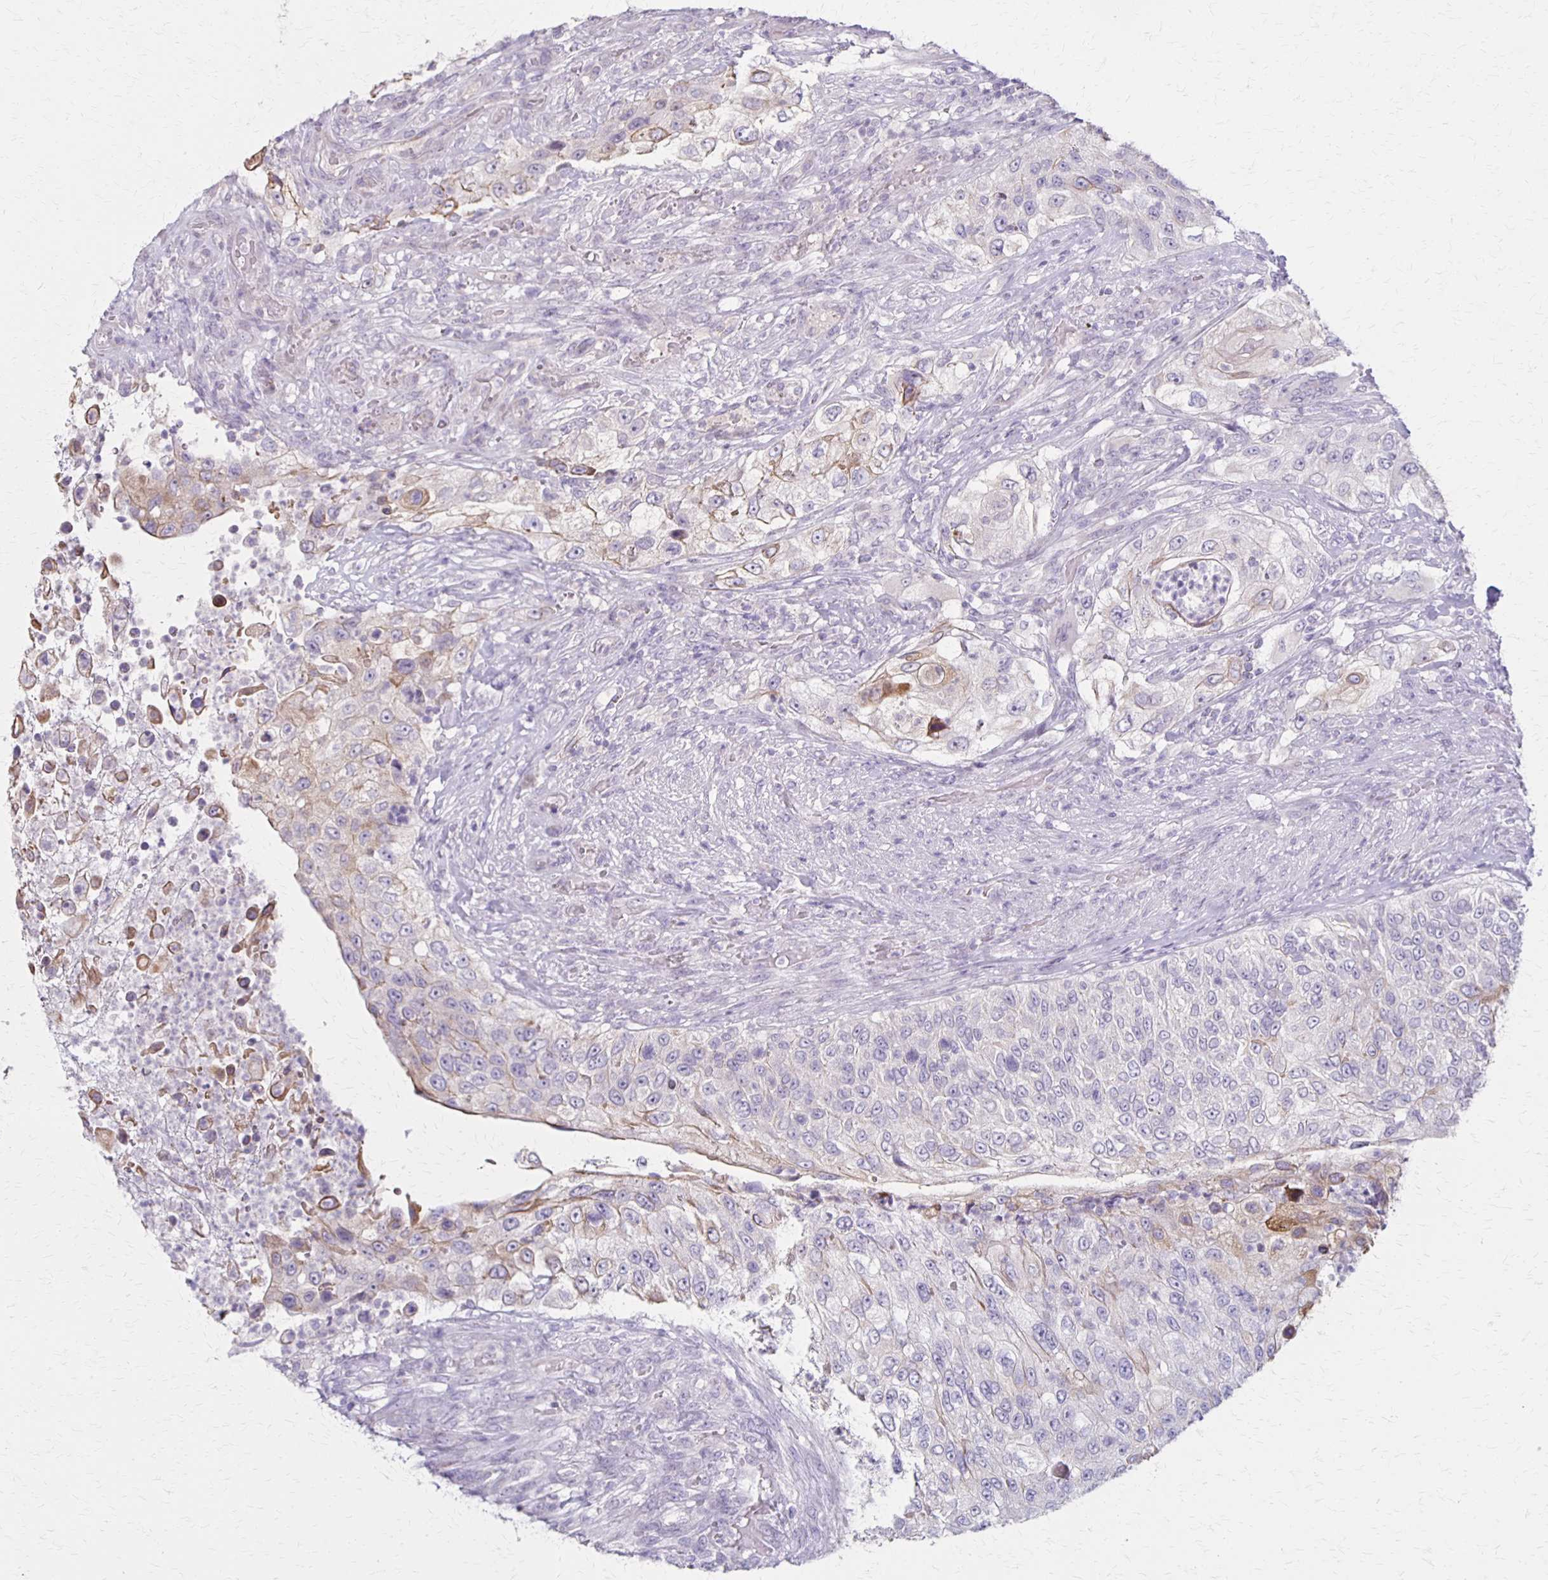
{"staining": {"intensity": "moderate", "quantity": "<25%", "location": "cytoplasmic/membranous"}, "tissue": "urothelial cancer", "cell_type": "Tumor cells", "image_type": "cancer", "snomed": [{"axis": "morphology", "description": "Urothelial carcinoma, High grade"}, {"axis": "topography", "description": "Urinary bladder"}], "caption": "IHC (DAB (3,3'-diaminobenzidine)) staining of urothelial carcinoma (high-grade) displays moderate cytoplasmic/membranous protein expression in about <25% of tumor cells.", "gene": "SLC35E2B", "patient": {"sex": "female", "age": 60}}